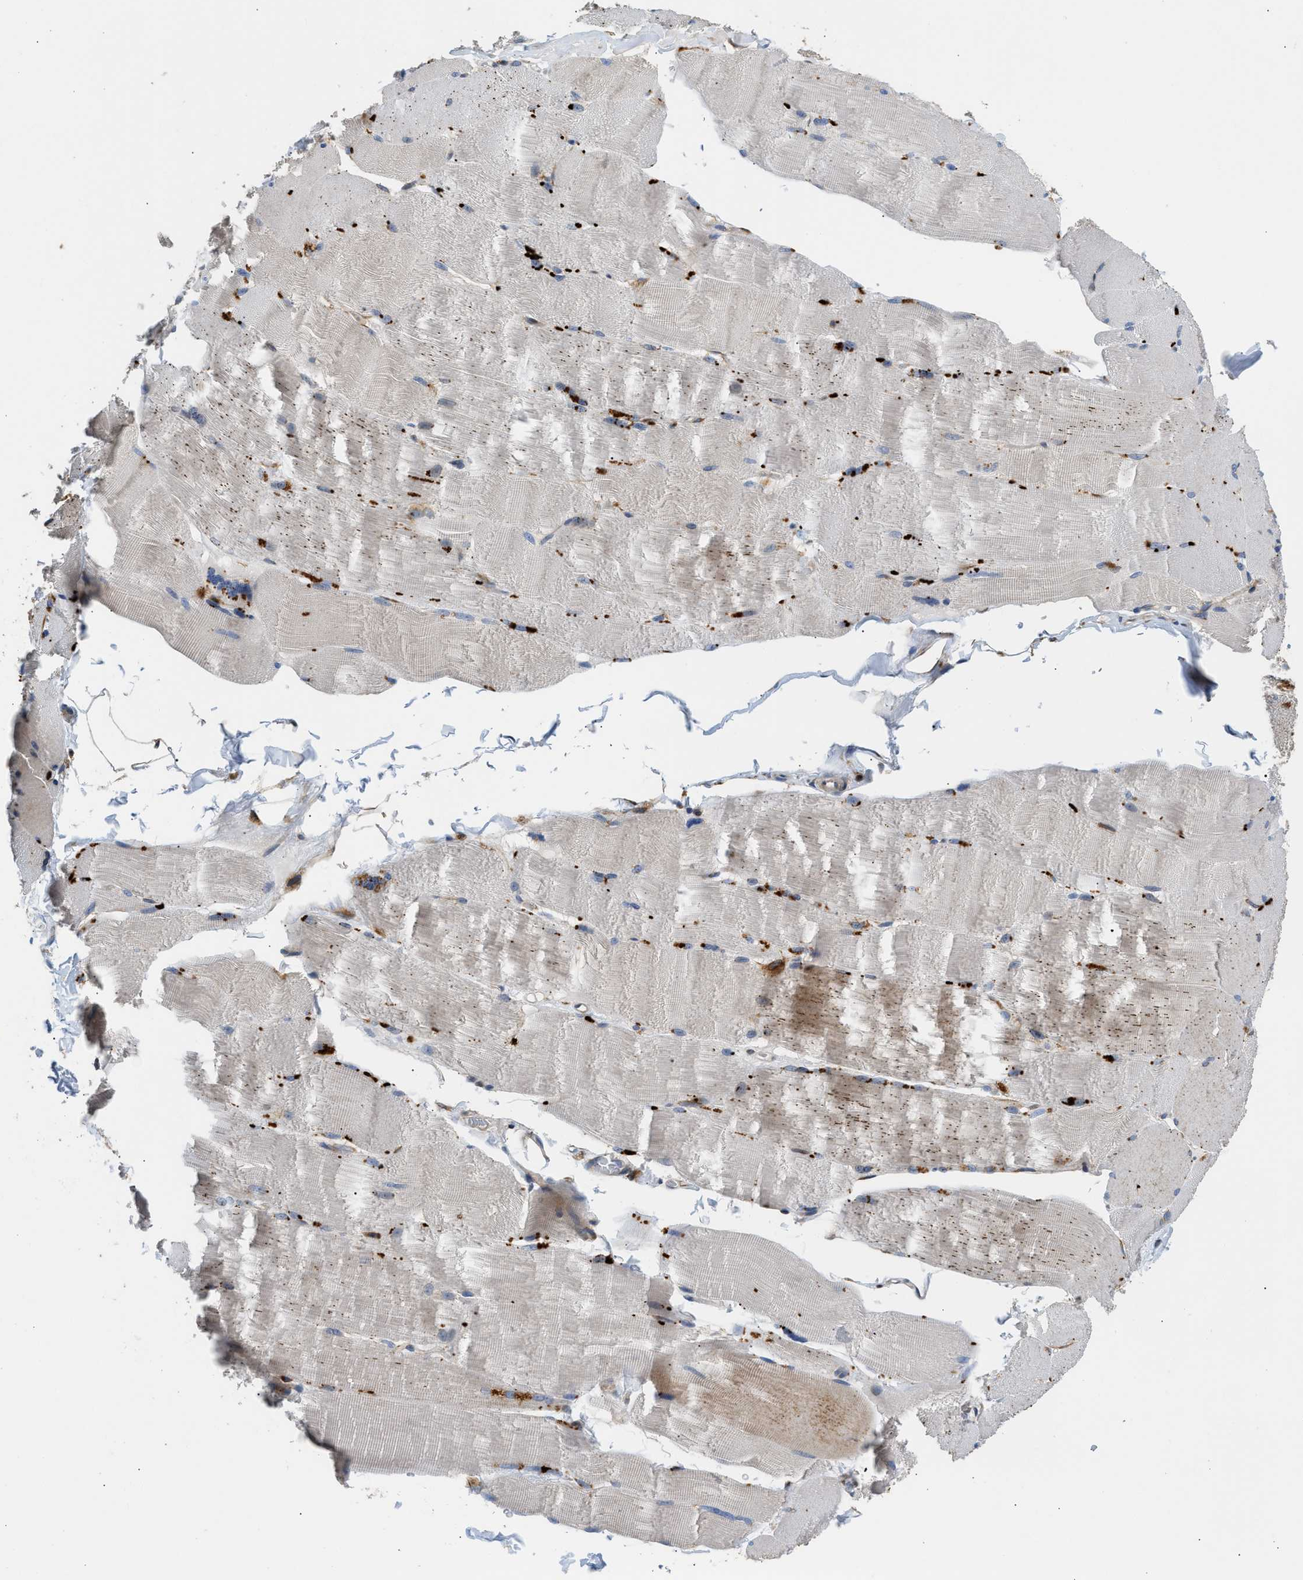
{"staining": {"intensity": "moderate", "quantity": "<25%", "location": "cytoplasmic/membranous"}, "tissue": "skeletal muscle", "cell_type": "Myocytes", "image_type": "normal", "snomed": [{"axis": "morphology", "description": "Normal tissue, NOS"}, {"axis": "topography", "description": "Skin"}, {"axis": "topography", "description": "Skeletal muscle"}], "caption": "Immunohistochemical staining of unremarkable skeletal muscle displays moderate cytoplasmic/membranous protein staining in about <25% of myocytes.", "gene": "AMZ1", "patient": {"sex": "male", "age": 83}}